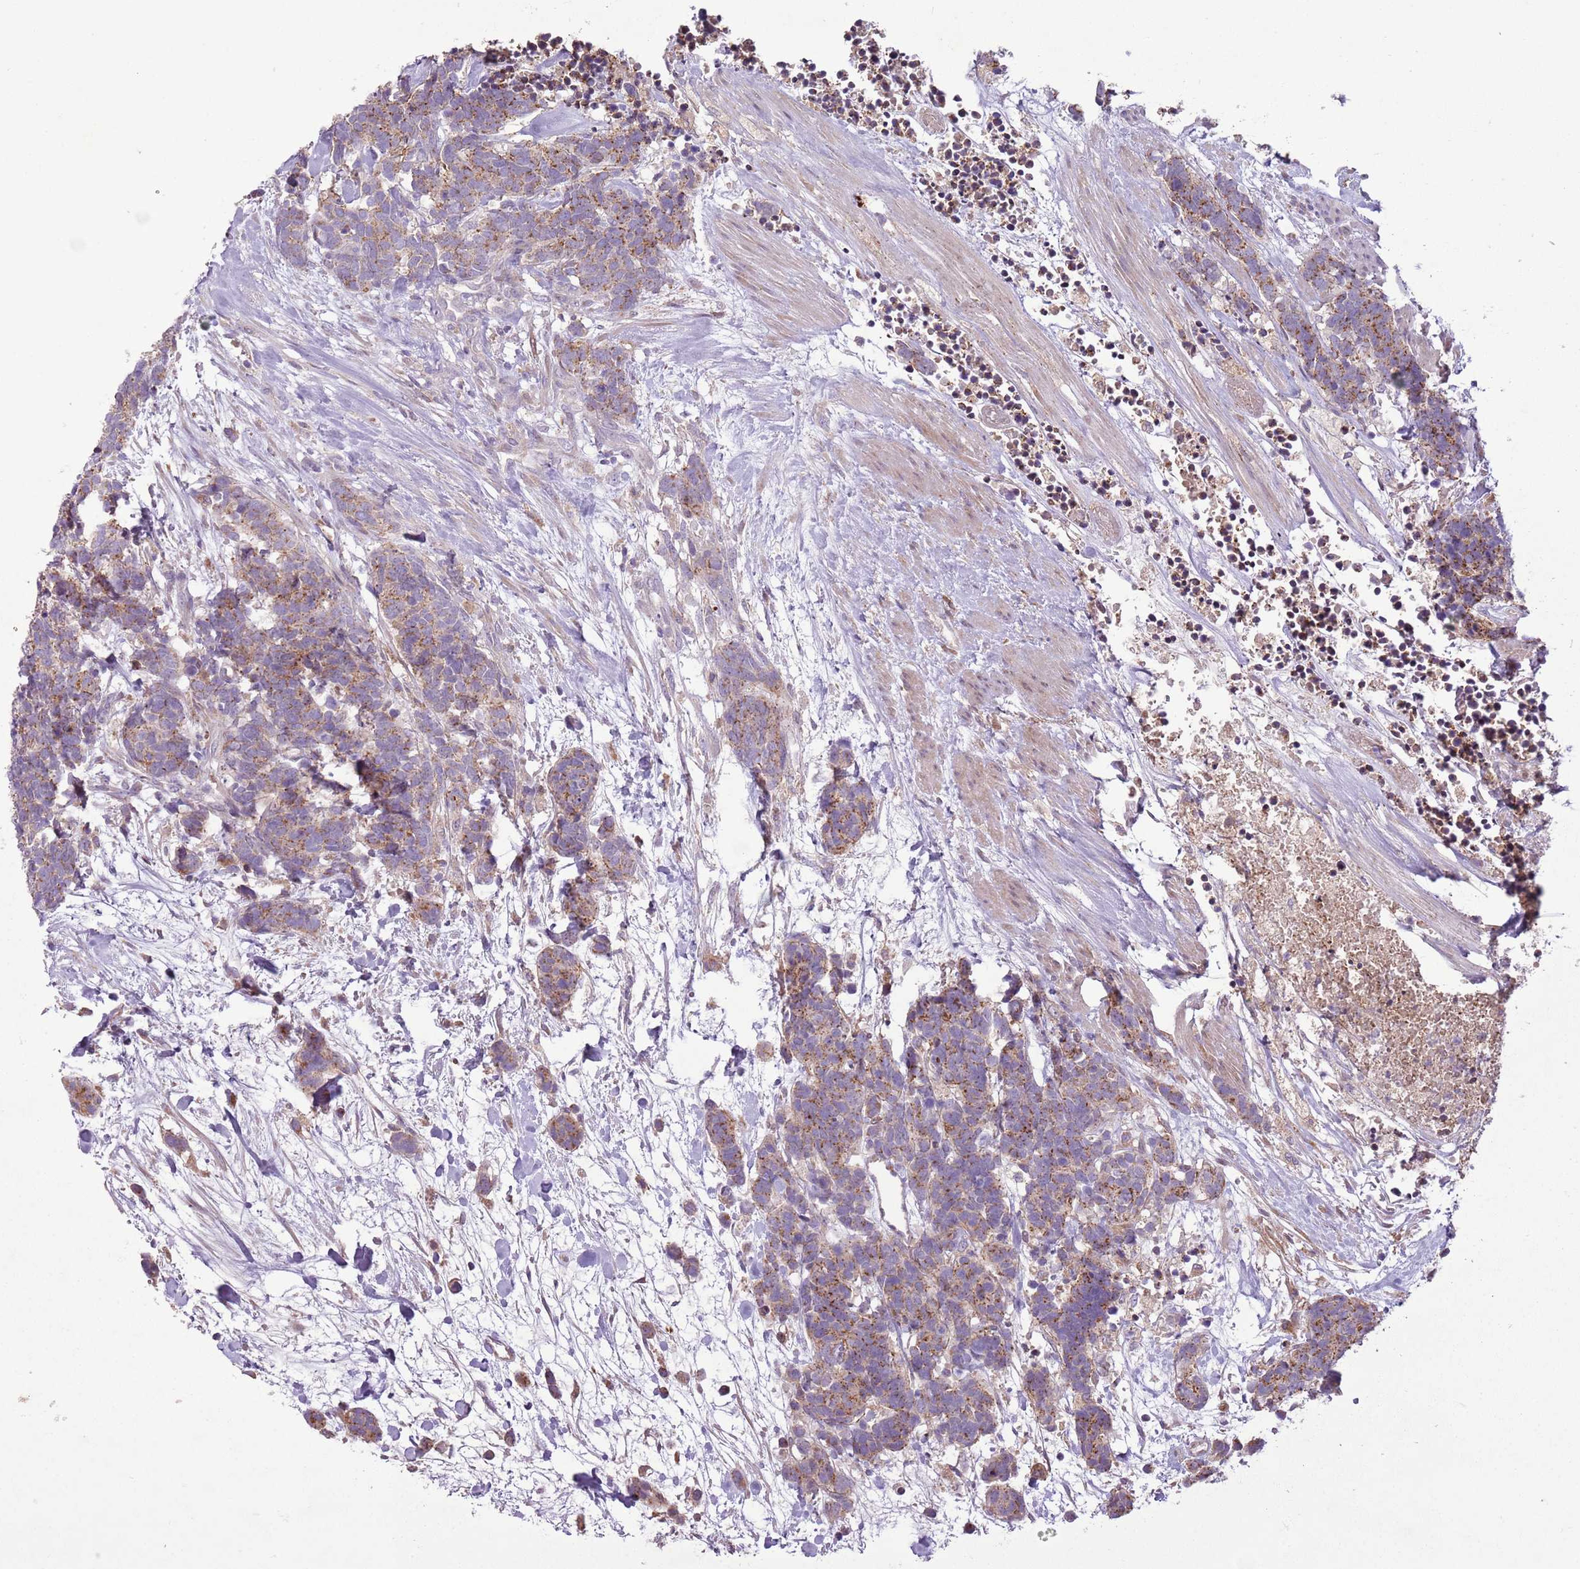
{"staining": {"intensity": "moderate", "quantity": ">75%", "location": "cytoplasmic/membranous"}, "tissue": "carcinoid", "cell_type": "Tumor cells", "image_type": "cancer", "snomed": [{"axis": "morphology", "description": "Carcinoma, NOS"}, {"axis": "morphology", "description": "Carcinoid, malignant, NOS"}, {"axis": "topography", "description": "Prostate"}], "caption": "Immunohistochemical staining of carcinoid demonstrates moderate cytoplasmic/membranous protein positivity in about >75% of tumor cells.", "gene": "ANKRD24", "patient": {"sex": "male", "age": 57}}